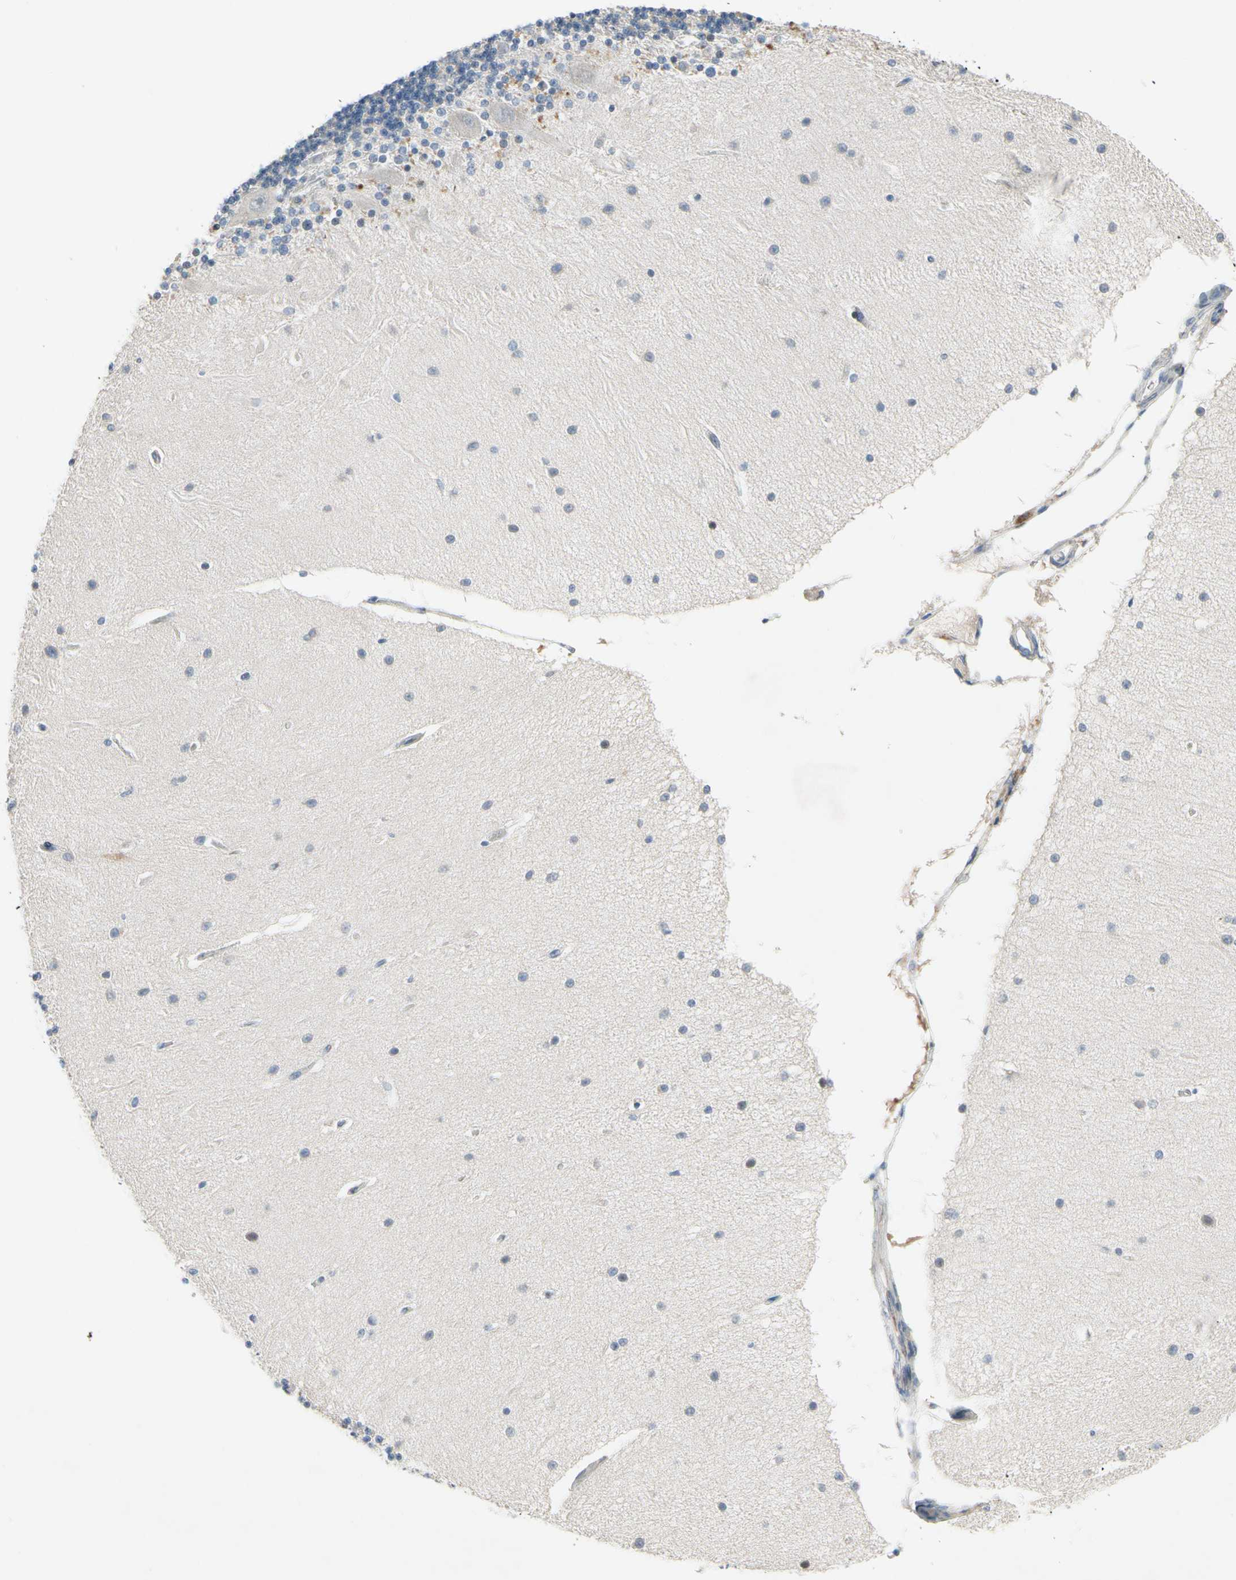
{"staining": {"intensity": "negative", "quantity": "none", "location": "none"}, "tissue": "cerebellum", "cell_type": "Cells in granular layer", "image_type": "normal", "snomed": [{"axis": "morphology", "description": "Normal tissue, NOS"}, {"axis": "topography", "description": "Cerebellum"}], "caption": "There is no significant expression in cells in granular layer of cerebellum. (DAB immunohistochemistry with hematoxylin counter stain).", "gene": "PIP5K1B", "patient": {"sex": "female", "age": 54}}